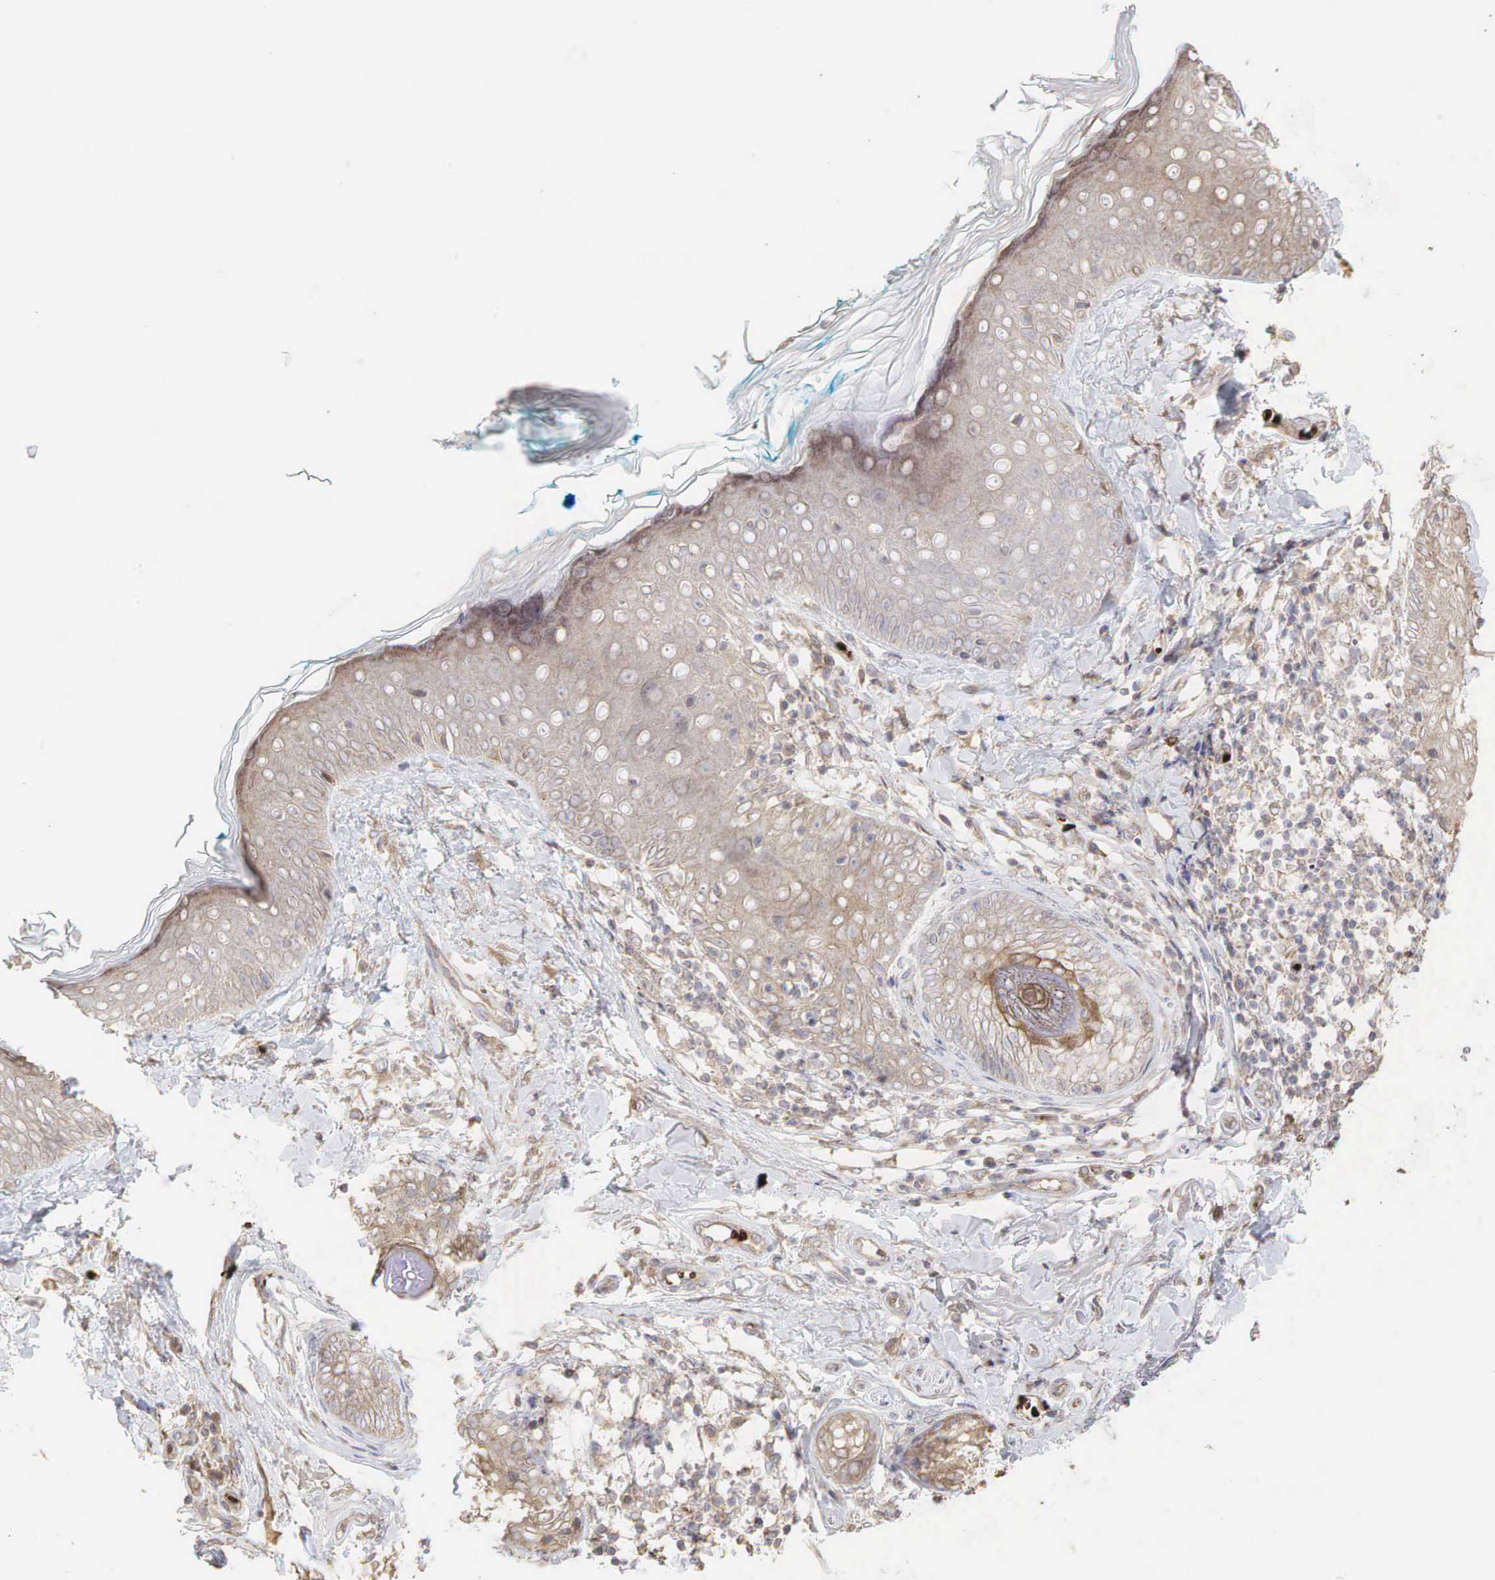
{"staining": {"intensity": "weak", "quantity": ">75%", "location": "cytoplasmic/membranous"}, "tissue": "skin", "cell_type": "Fibroblasts", "image_type": "normal", "snomed": [{"axis": "morphology", "description": "Normal tissue, NOS"}, {"axis": "topography", "description": "Skin"}], "caption": "The histopathology image displays immunohistochemical staining of normal skin. There is weak cytoplasmic/membranous staining is seen in about >75% of fibroblasts. Nuclei are stained in blue.", "gene": "PABPC5", "patient": {"sex": "male", "age": 86}}